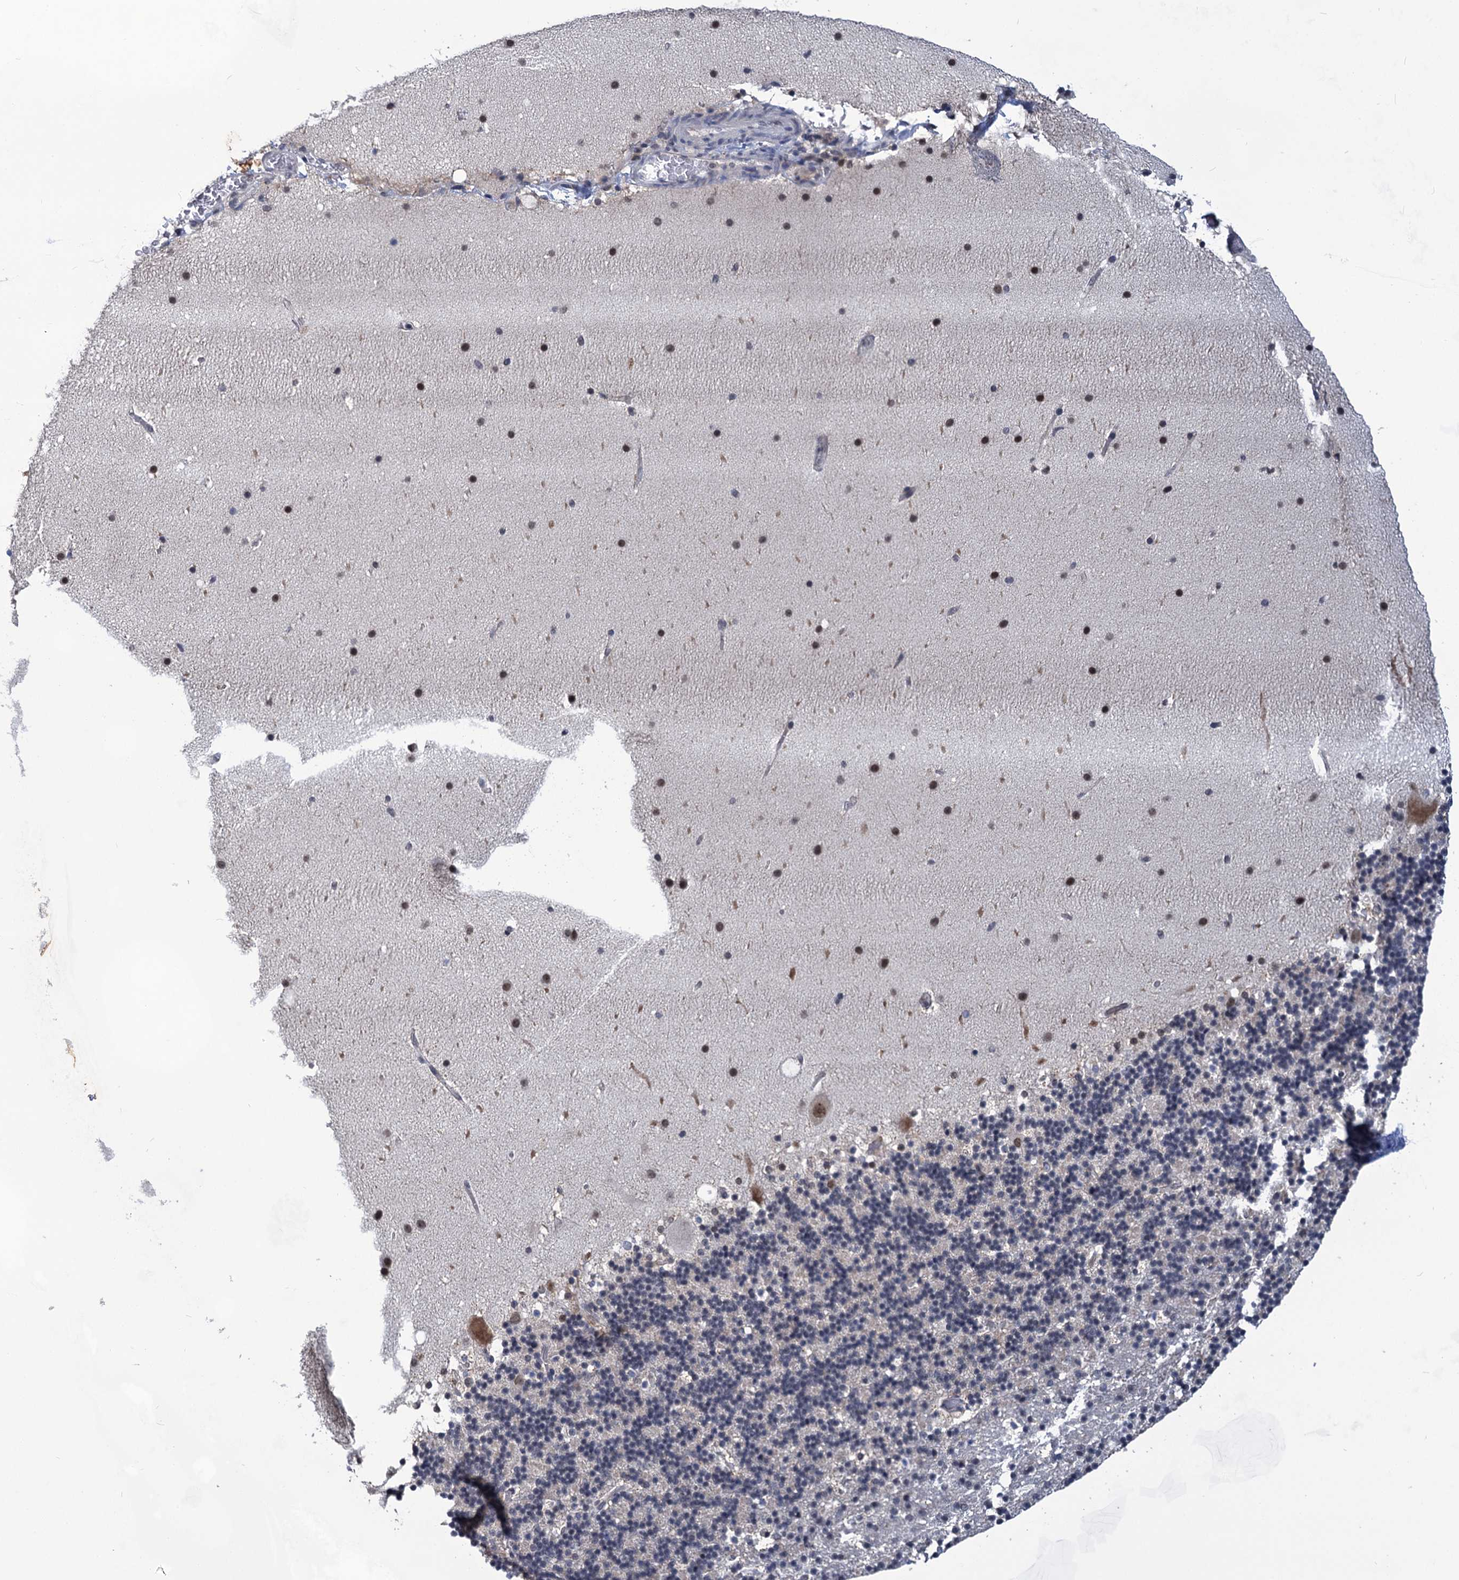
{"staining": {"intensity": "negative", "quantity": "none", "location": "none"}, "tissue": "cerebellum", "cell_type": "Cells in granular layer", "image_type": "normal", "snomed": [{"axis": "morphology", "description": "Normal tissue, NOS"}, {"axis": "topography", "description": "Cerebellum"}], "caption": "IHC of normal human cerebellum demonstrates no staining in cells in granular layer. Nuclei are stained in blue.", "gene": "TTC17", "patient": {"sex": "male", "age": 57}}